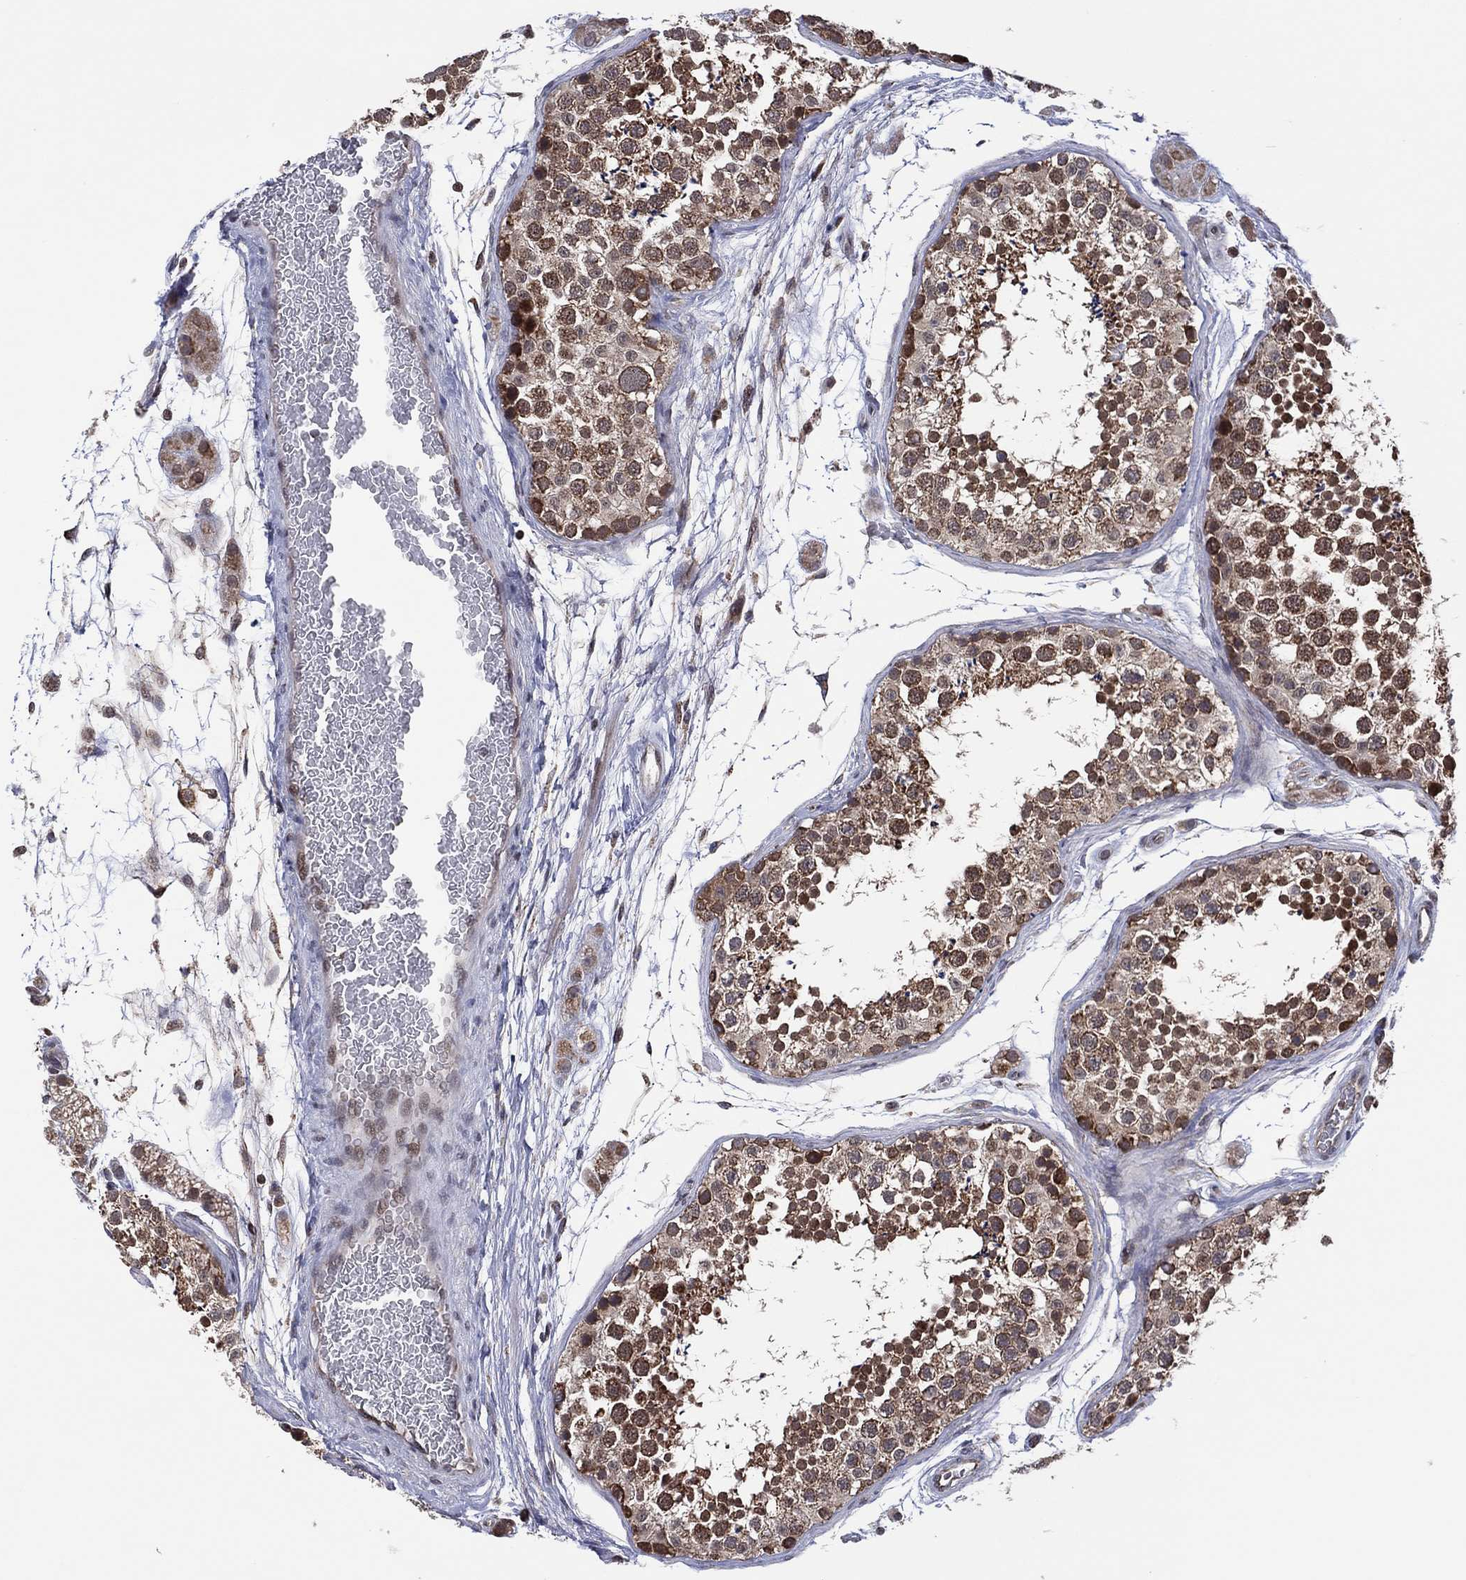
{"staining": {"intensity": "weak", "quantity": "25%-75%", "location": "cytoplasmic/membranous,nuclear"}, "tissue": "testis", "cell_type": "Cells in seminiferous ducts", "image_type": "normal", "snomed": [{"axis": "morphology", "description": "Normal tissue, NOS"}, {"axis": "topography", "description": "Testis"}], "caption": "Protein expression analysis of unremarkable testis shows weak cytoplasmic/membranous,nuclear staining in about 25%-75% of cells in seminiferous ducts. (brown staining indicates protein expression, while blue staining denotes nuclei).", "gene": "PIDD1", "patient": {"sex": "male", "age": 41}}